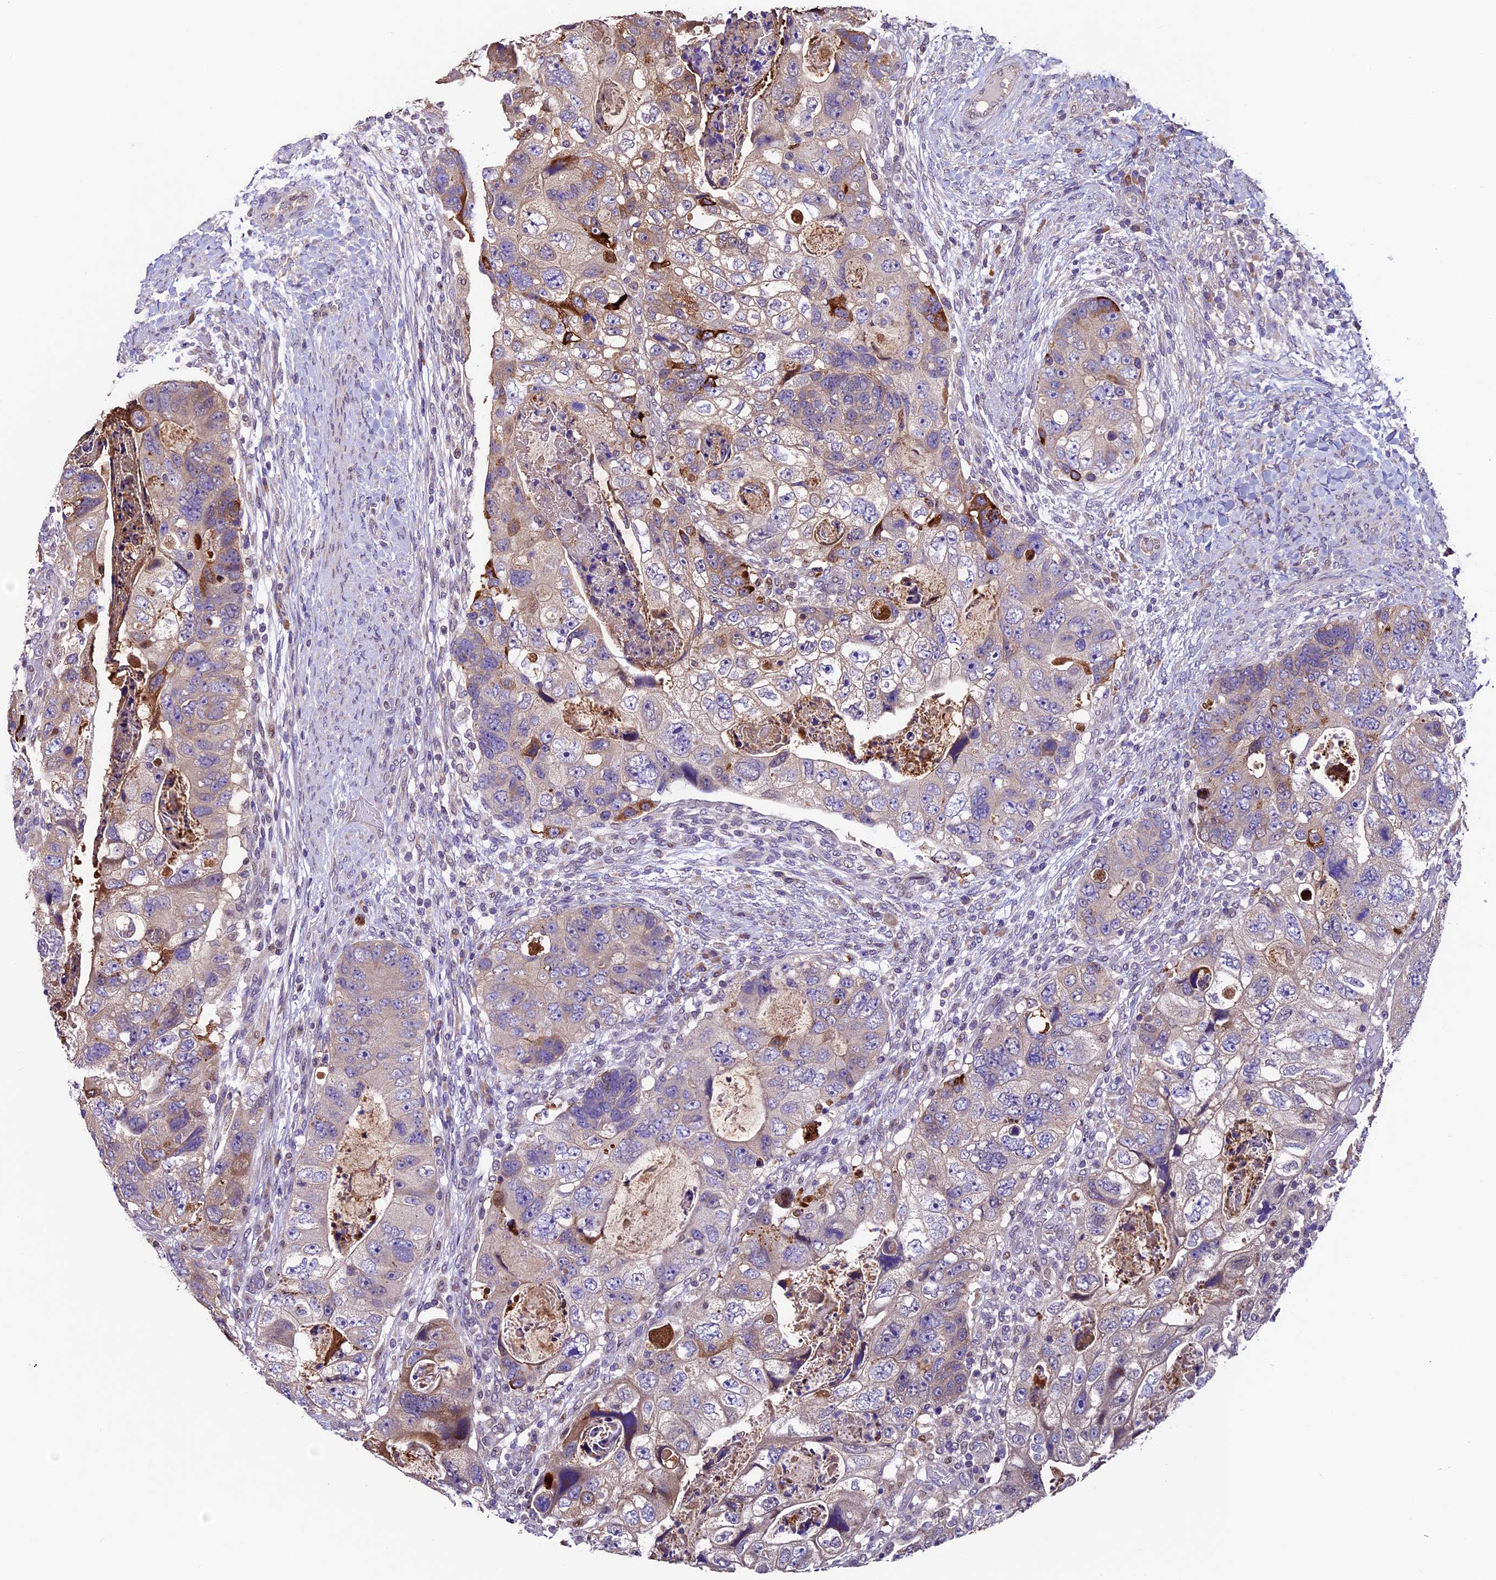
{"staining": {"intensity": "weak", "quantity": "<25%", "location": "cytoplasmic/membranous"}, "tissue": "colorectal cancer", "cell_type": "Tumor cells", "image_type": "cancer", "snomed": [{"axis": "morphology", "description": "Adenocarcinoma, NOS"}, {"axis": "topography", "description": "Rectum"}], "caption": "Tumor cells are negative for brown protein staining in colorectal adenocarcinoma.", "gene": "SBNO2", "patient": {"sex": "male", "age": 59}}